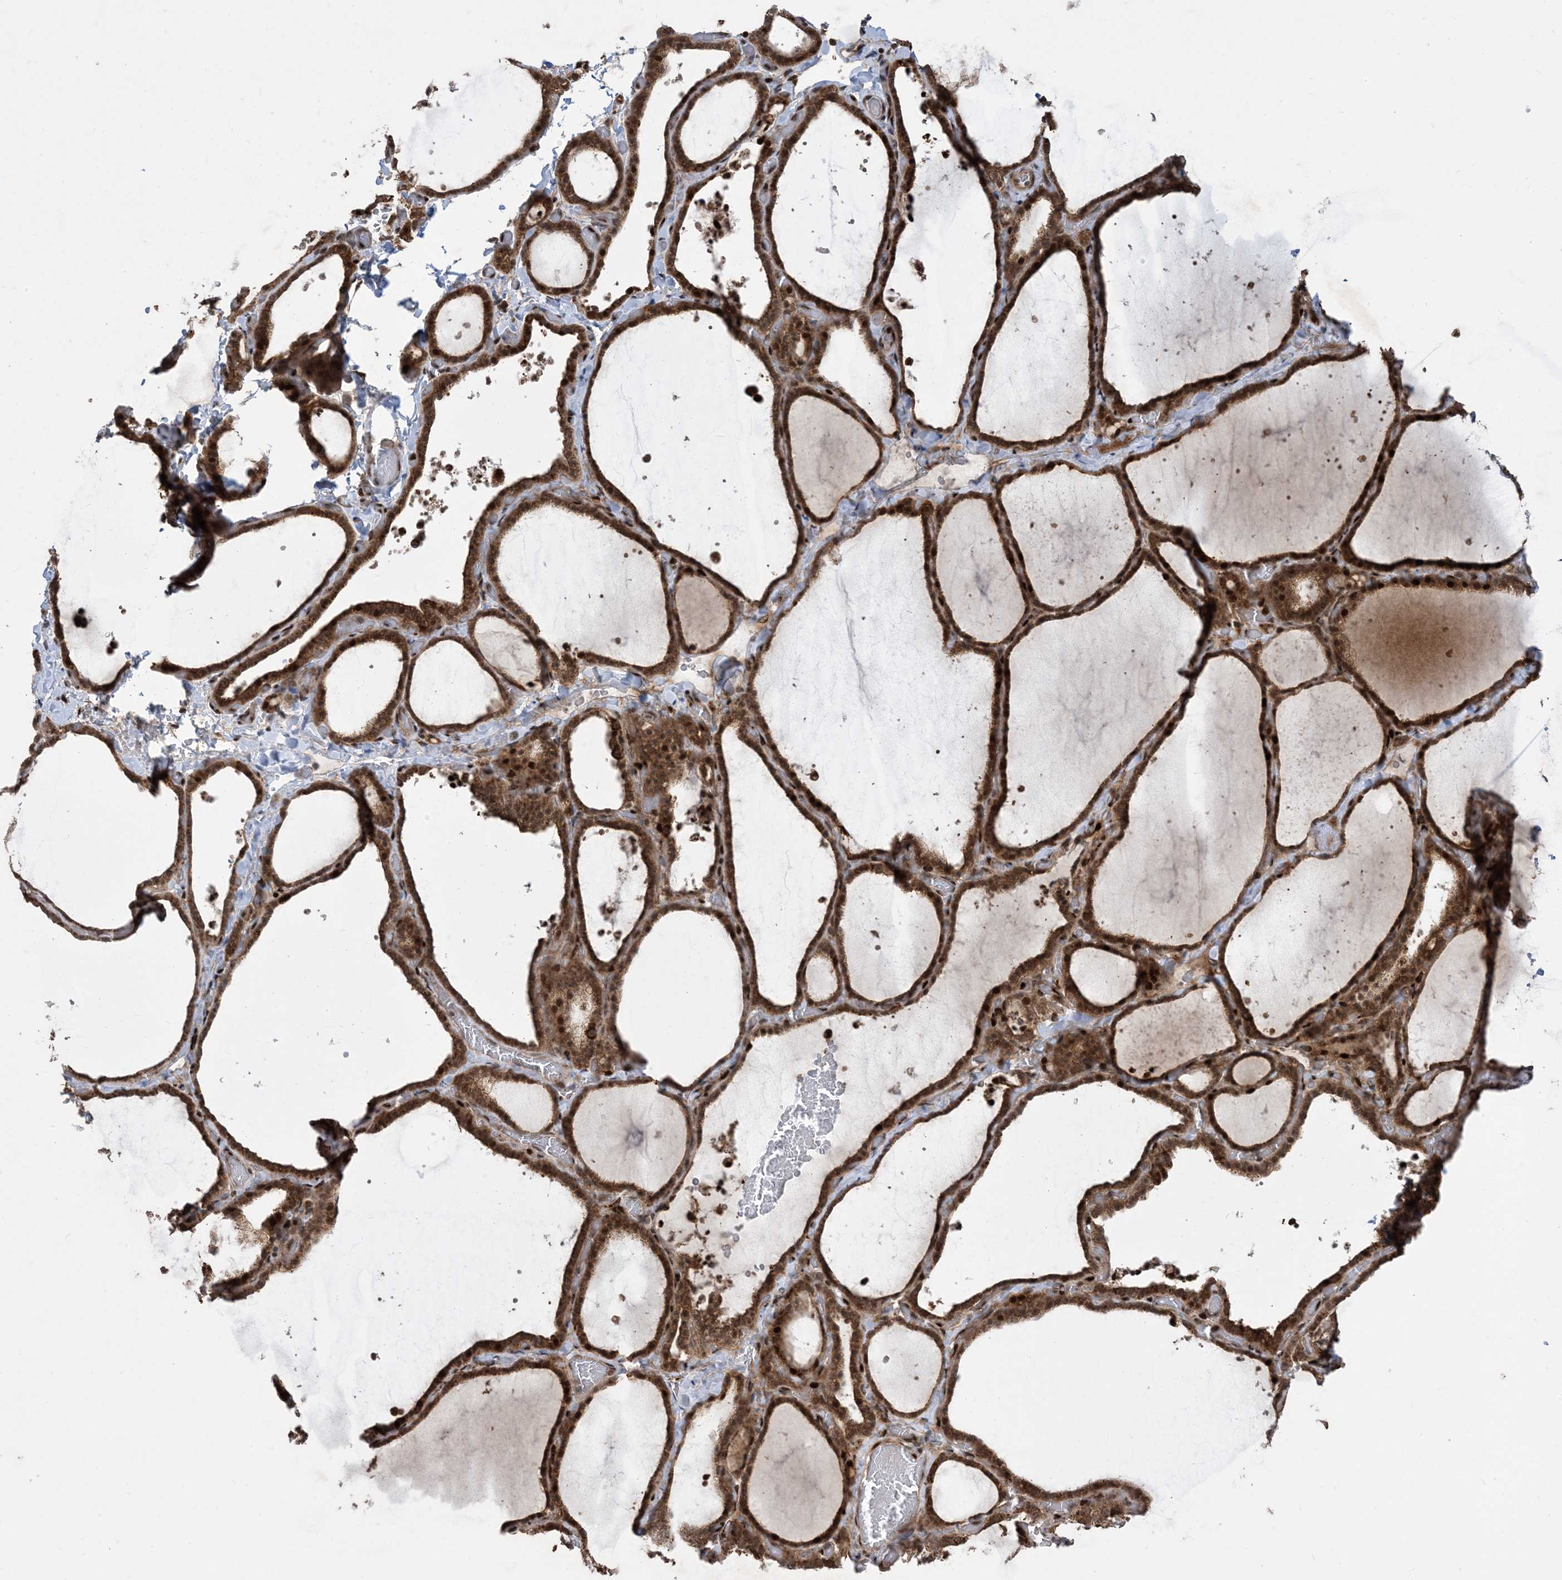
{"staining": {"intensity": "strong", "quantity": ">75%", "location": "cytoplasmic/membranous,nuclear"}, "tissue": "thyroid gland", "cell_type": "Glandular cells", "image_type": "normal", "snomed": [{"axis": "morphology", "description": "Normal tissue, NOS"}, {"axis": "topography", "description": "Thyroid gland"}], "caption": "Protein expression analysis of benign thyroid gland displays strong cytoplasmic/membranous,nuclear staining in approximately >75% of glandular cells.", "gene": "FAM9B", "patient": {"sex": "female", "age": 22}}